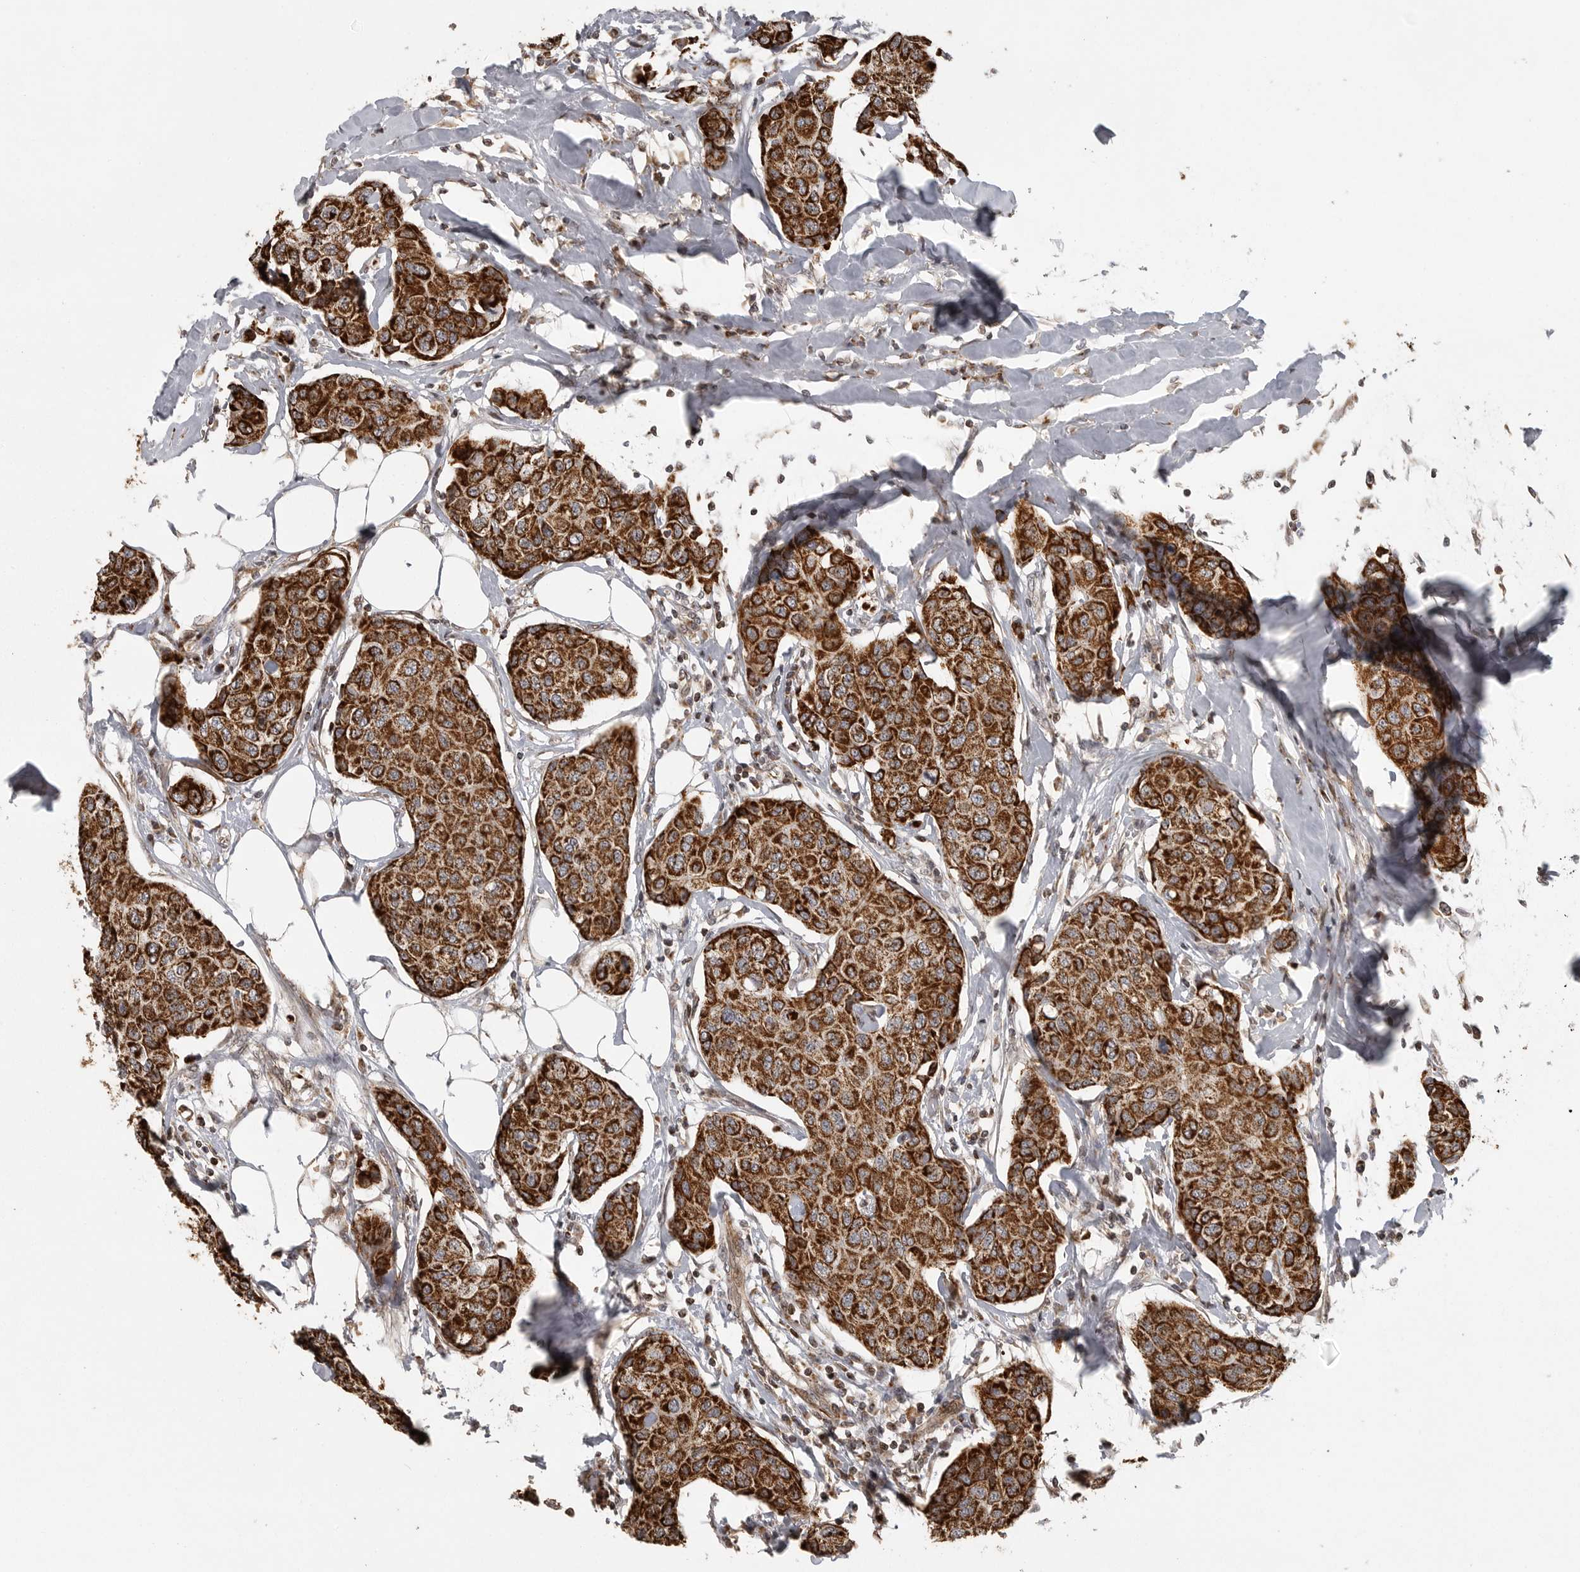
{"staining": {"intensity": "strong", "quantity": ">75%", "location": "cytoplasmic/membranous"}, "tissue": "breast cancer", "cell_type": "Tumor cells", "image_type": "cancer", "snomed": [{"axis": "morphology", "description": "Duct carcinoma"}, {"axis": "topography", "description": "Breast"}], "caption": "Immunohistochemical staining of breast invasive ductal carcinoma exhibits strong cytoplasmic/membranous protein staining in about >75% of tumor cells.", "gene": "NARS2", "patient": {"sex": "female", "age": 80}}